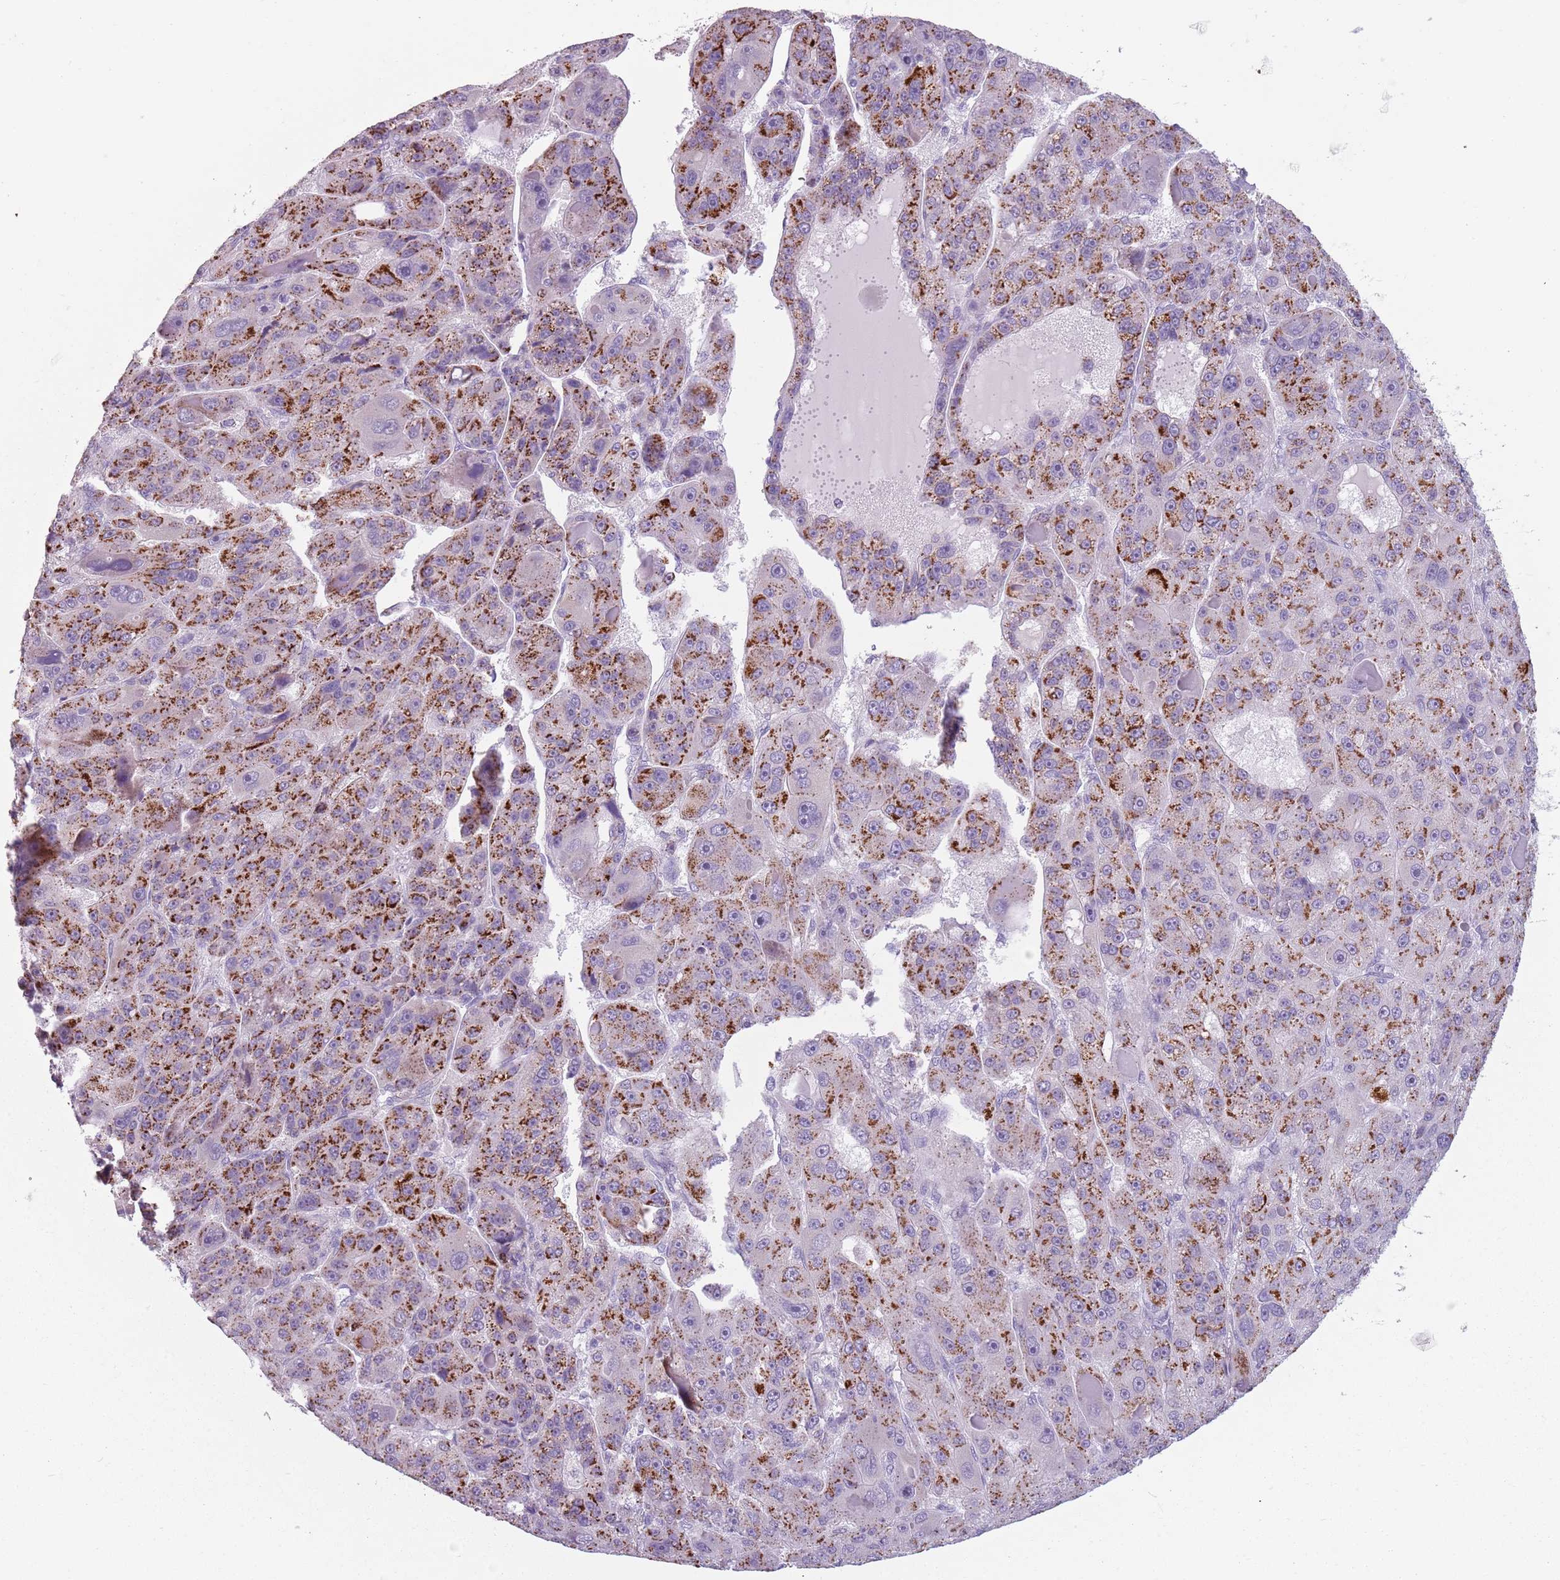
{"staining": {"intensity": "strong", "quantity": ">75%", "location": "cytoplasmic/membranous"}, "tissue": "liver cancer", "cell_type": "Tumor cells", "image_type": "cancer", "snomed": [{"axis": "morphology", "description": "Carcinoma, Hepatocellular, NOS"}, {"axis": "topography", "description": "Liver"}], "caption": "A high-resolution histopathology image shows immunohistochemistry (IHC) staining of hepatocellular carcinoma (liver), which shows strong cytoplasmic/membranous staining in approximately >75% of tumor cells.", "gene": "MEGF8", "patient": {"sex": "male", "age": 76}}